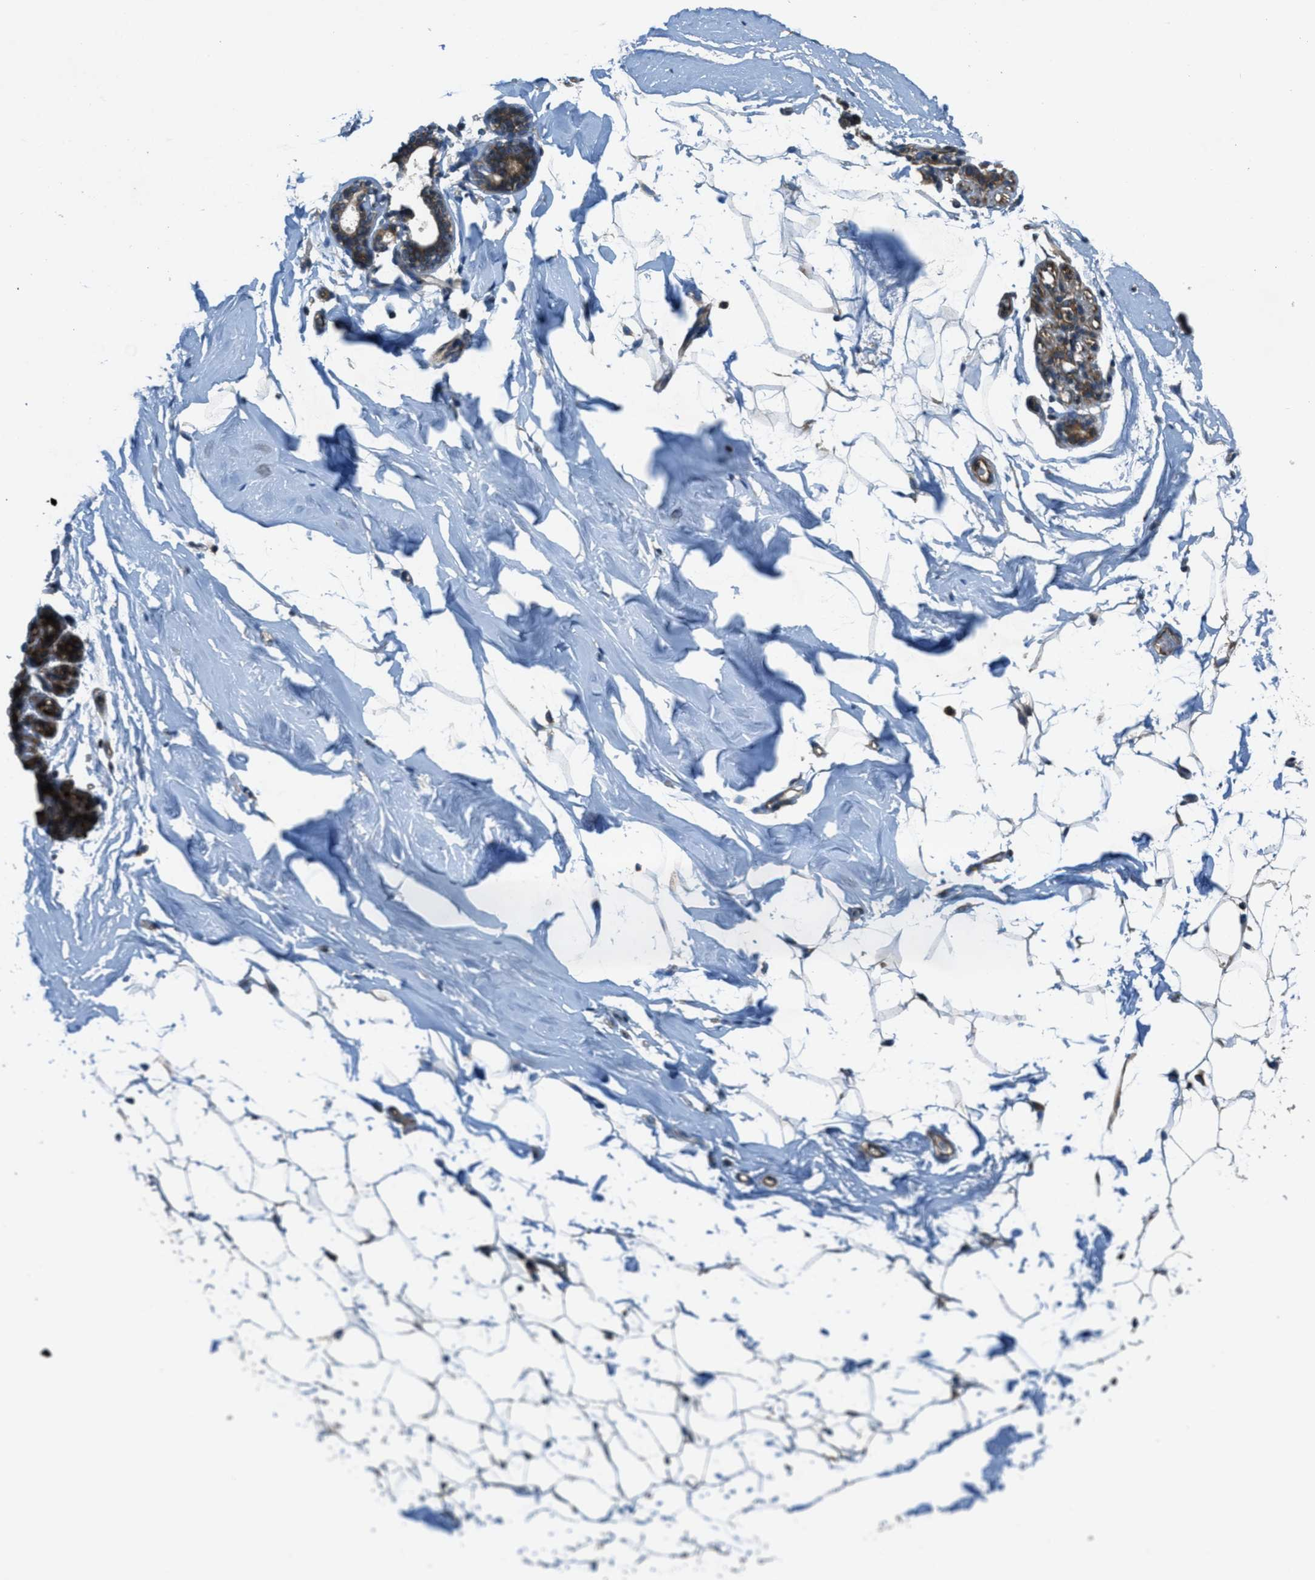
{"staining": {"intensity": "moderate", "quantity": "<25%", "location": "cytoplasmic/membranous"}, "tissue": "adipose tissue", "cell_type": "Adipocytes", "image_type": "normal", "snomed": [{"axis": "morphology", "description": "Normal tissue, NOS"}, {"axis": "topography", "description": "Breast"}, {"axis": "topography", "description": "Soft tissue"}], "caption": "Adipose tissue stained with DAB (3,3'-diaminobenzidine) IHC demonstrates low levels of moderate cytoplasmic/membranous positivity in about <25% of adipocytes.", "gene": "VEZT", "patient": {"sex": "female", "age": 75}}